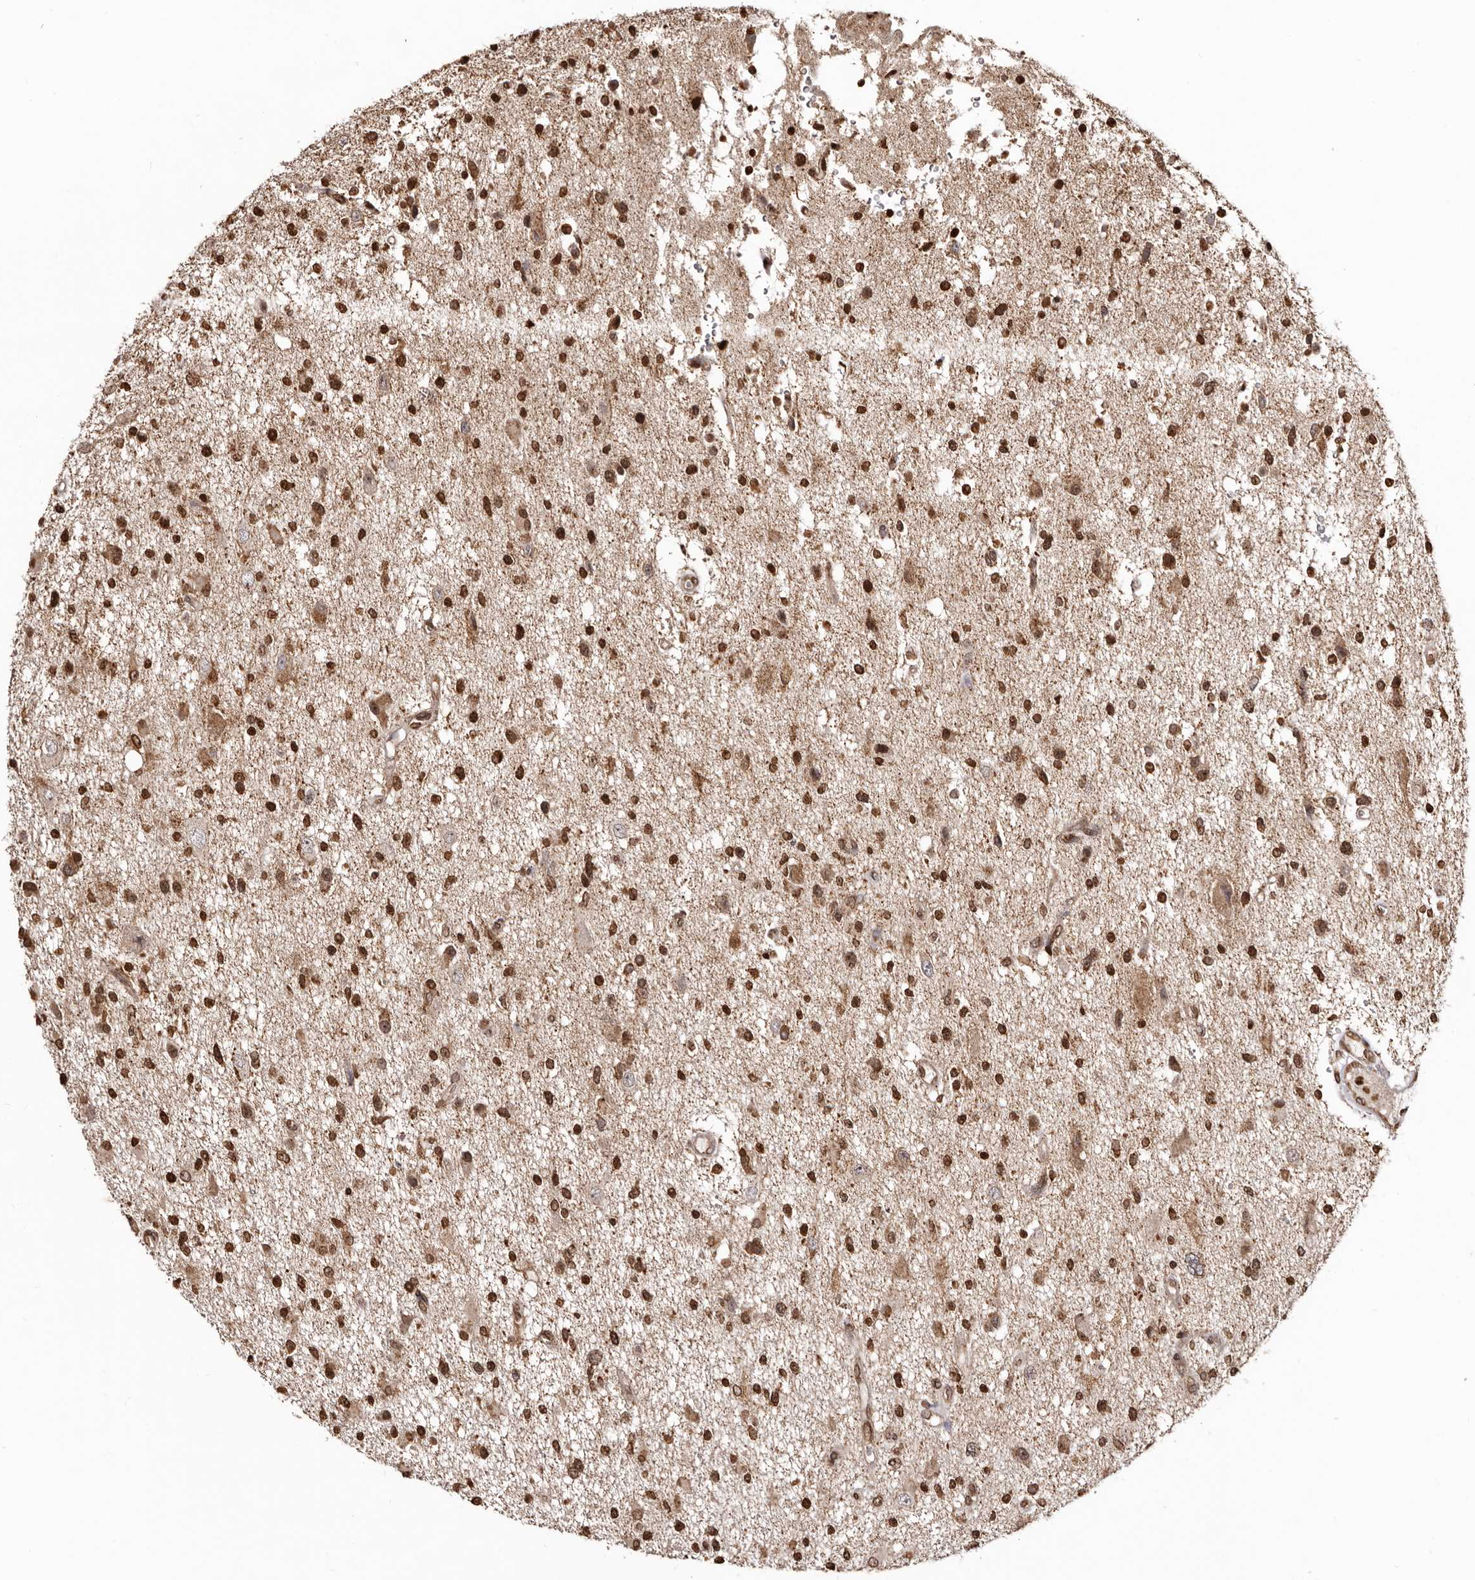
{"staining": {"intensity": "moderate", "quantity": "25%-75%", "location": "nuclear"}, "tissue": "glioma", "cell_type": "Tumor cells", "image_type": "cancer", "snomed": [{"axis": "morphology", "description": "Glioma, malignant, High grade"}, {"axis": "topography", "description": "Brain"}], "caption": "Glioma stained for a protein (brown) exhibits moderate nuclear positive expression in about 25%-75% of tumor cells.", "gene": "CCDC190", "patient": {"sex": "male", "age": 33}}